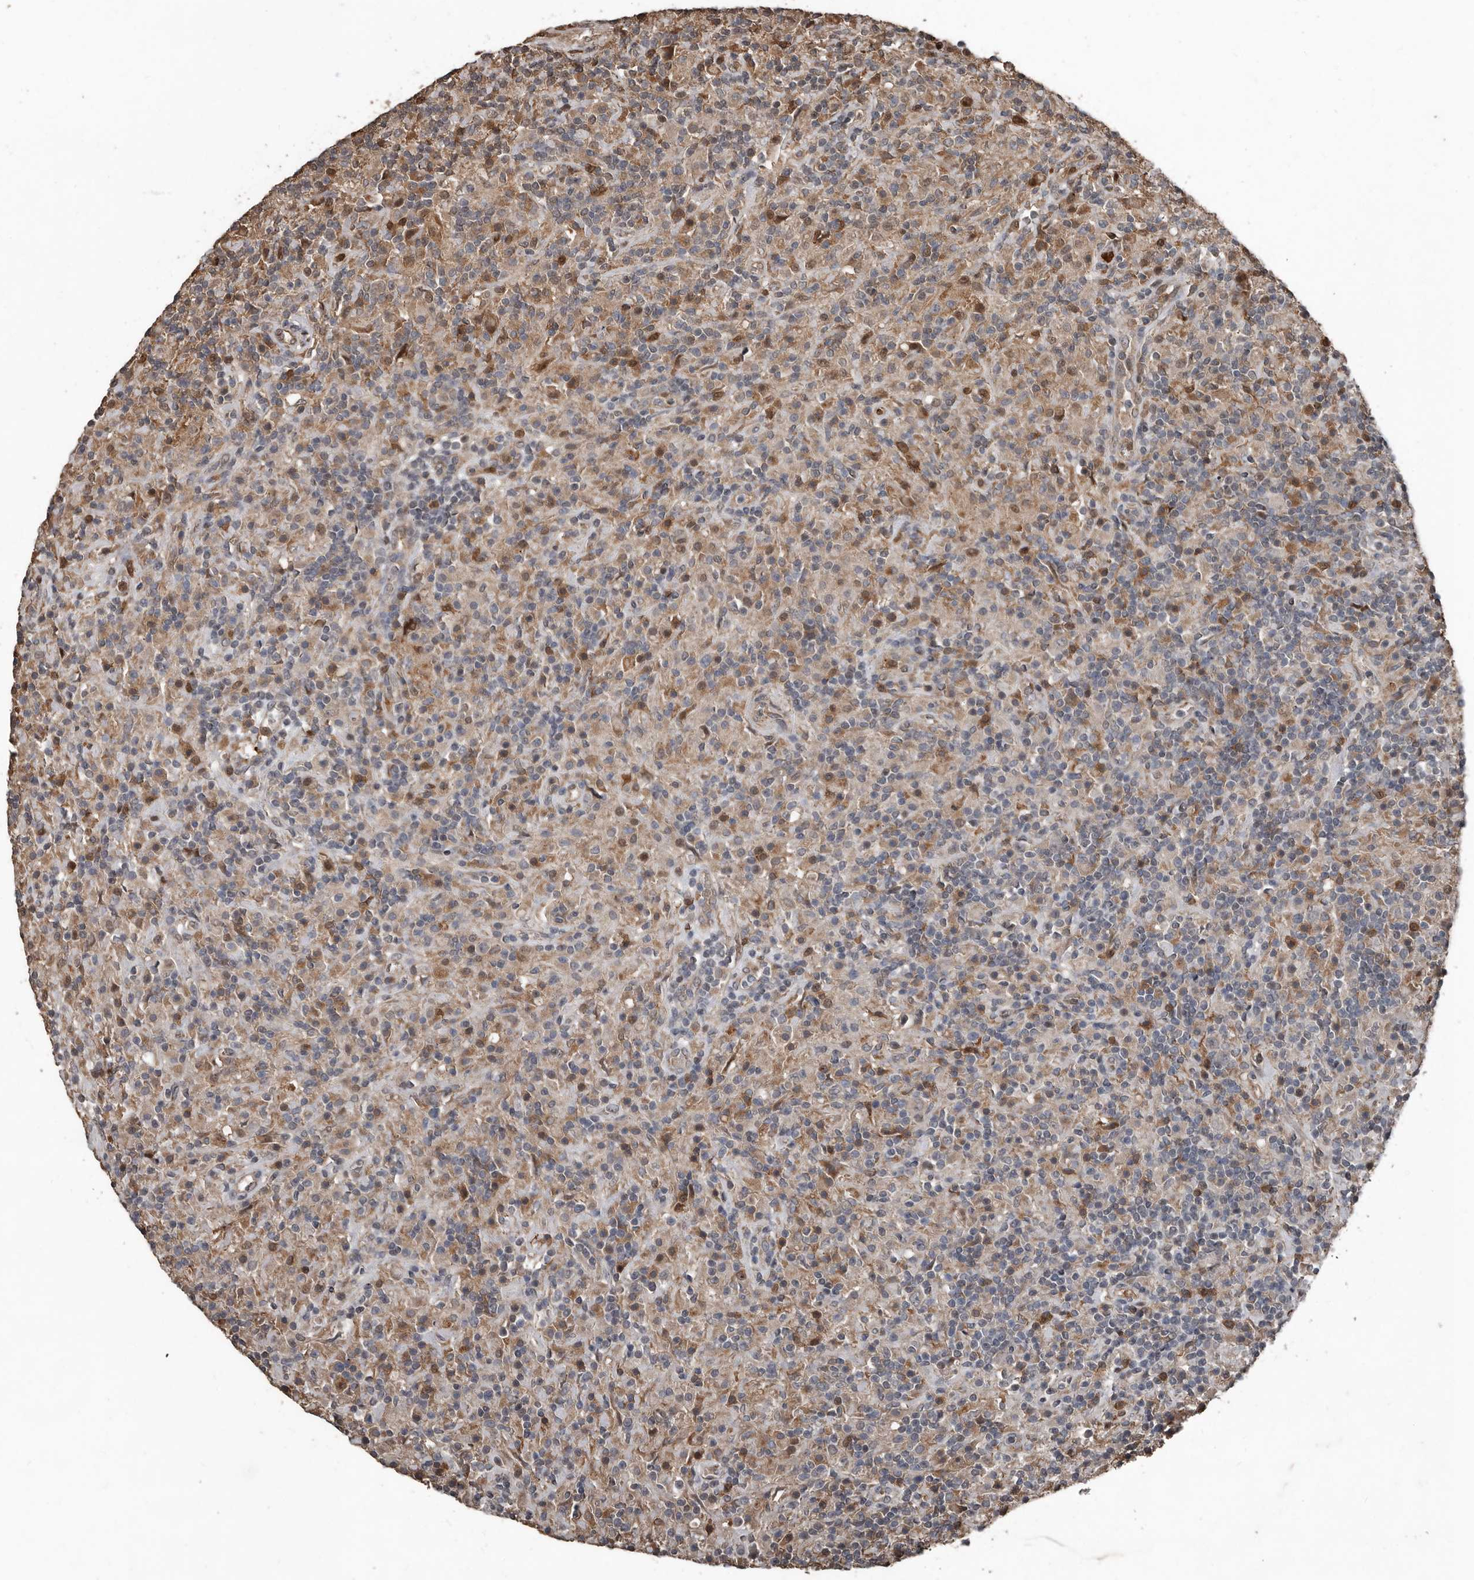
{"staining": {"intensity": "weak", "quantity": "<25%", "location": "cytoplasmic/membranous"}, "tissue": "lymphoma", "cell_type": "Tumor cells", "image_type": "cancer", "snomed": [{"axis": "morphology", "description": "Hodgkin's disease, NOS"}, {"axis": "topography", "description": "Lymph node"}], "caption": "Photomicrograph shows no protein positivity in tumor cells of Hodgkin's disease tissue.", "gene": "FSBP", "patient": {"sex": "male", "age": 70}}